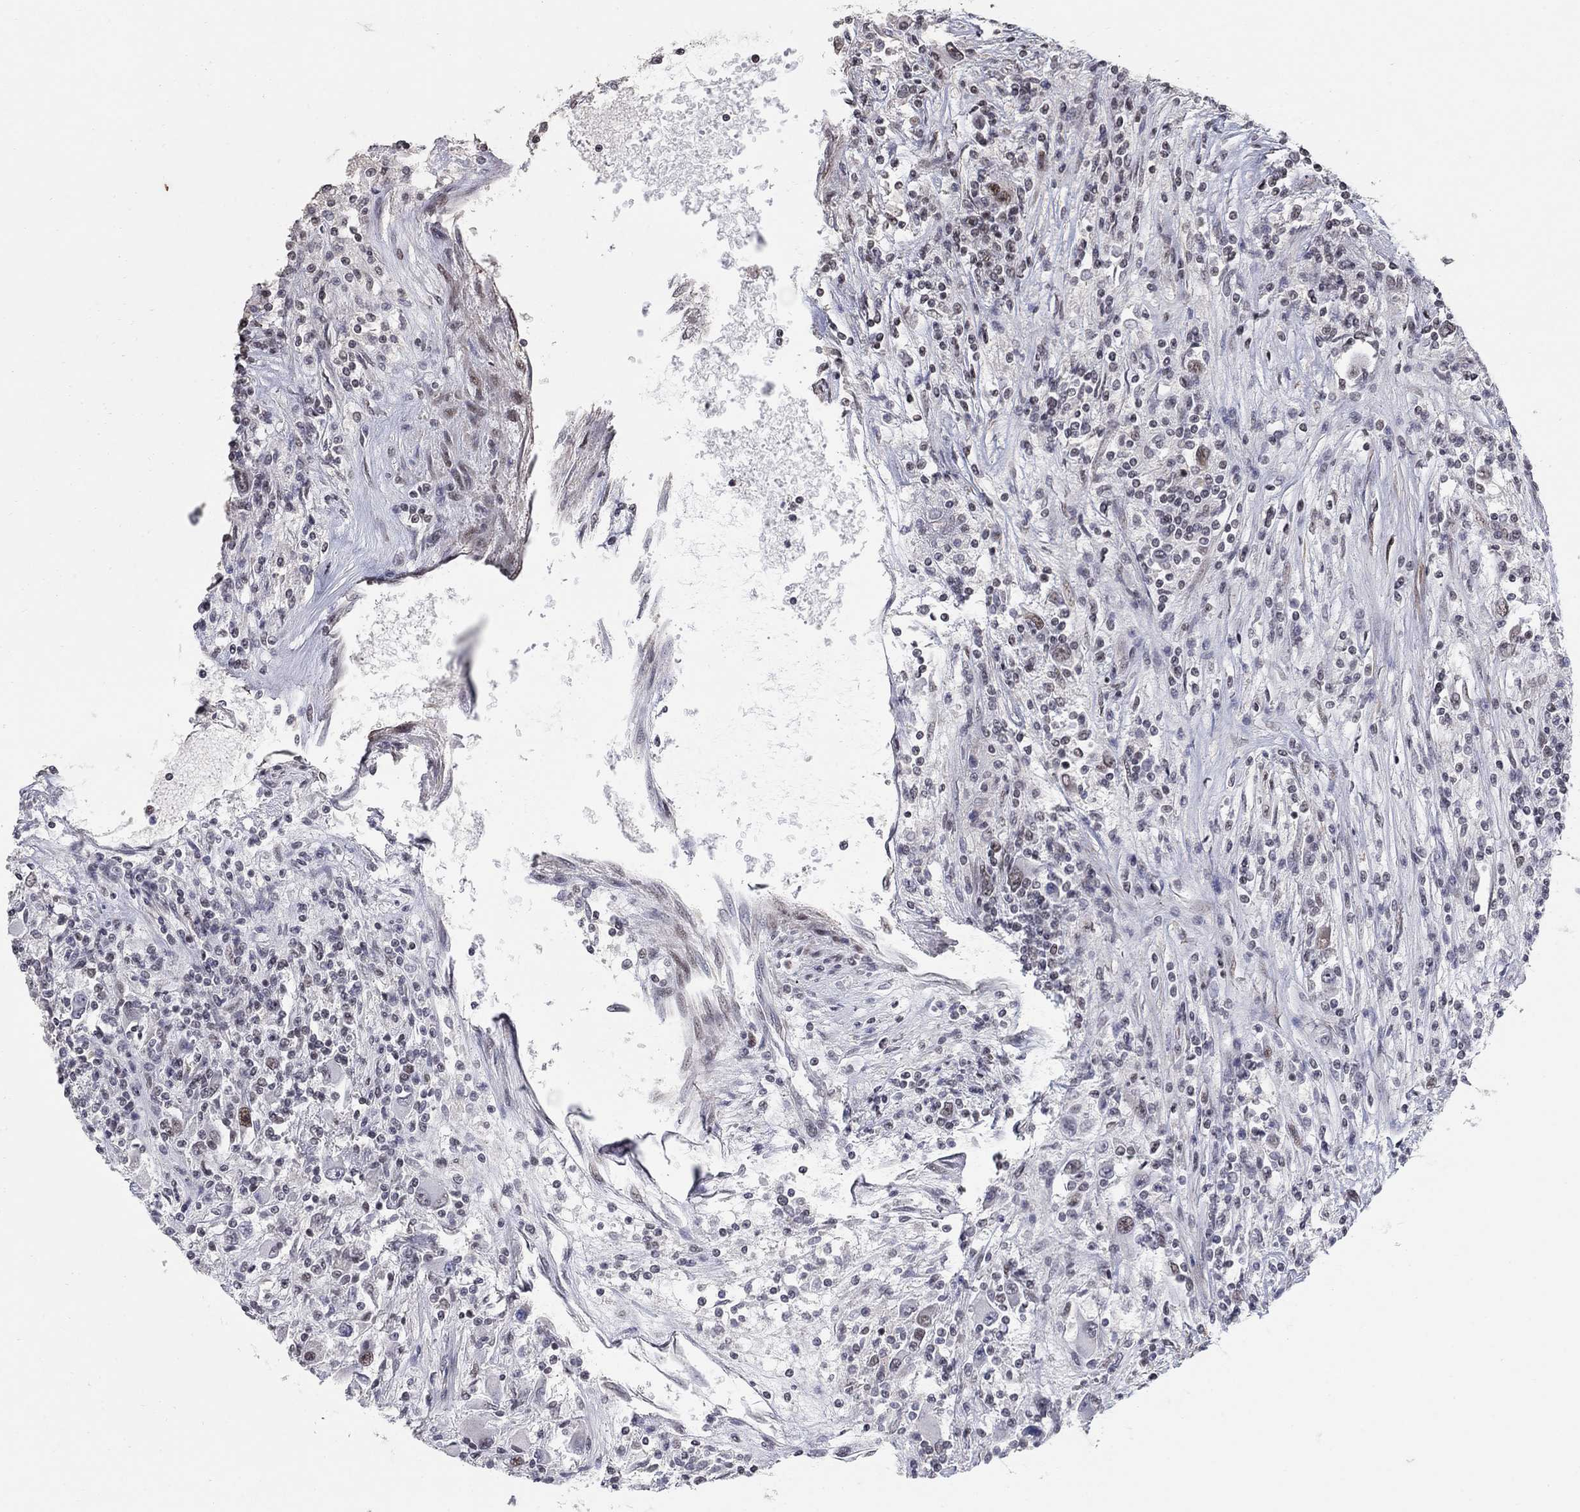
{"staining": {"intensity": "negative", "quantity": "none", "location": "none"}, "tissue": "renal cancer", "cell_type": "Tumor cells", "image_type": "cancer", "snomed": [{"axis": "morphology", "description": "Adenocarcinoma, NOS"}, {"axis": "topography", "description": "Kidney"}], "caption": "Immunohistochemistry of human renal cancer (adenocarcinoma) exhibits no staining in tumor cells.", "gene": "PNISR", "patient": {"sex": "female", "age": 67}}